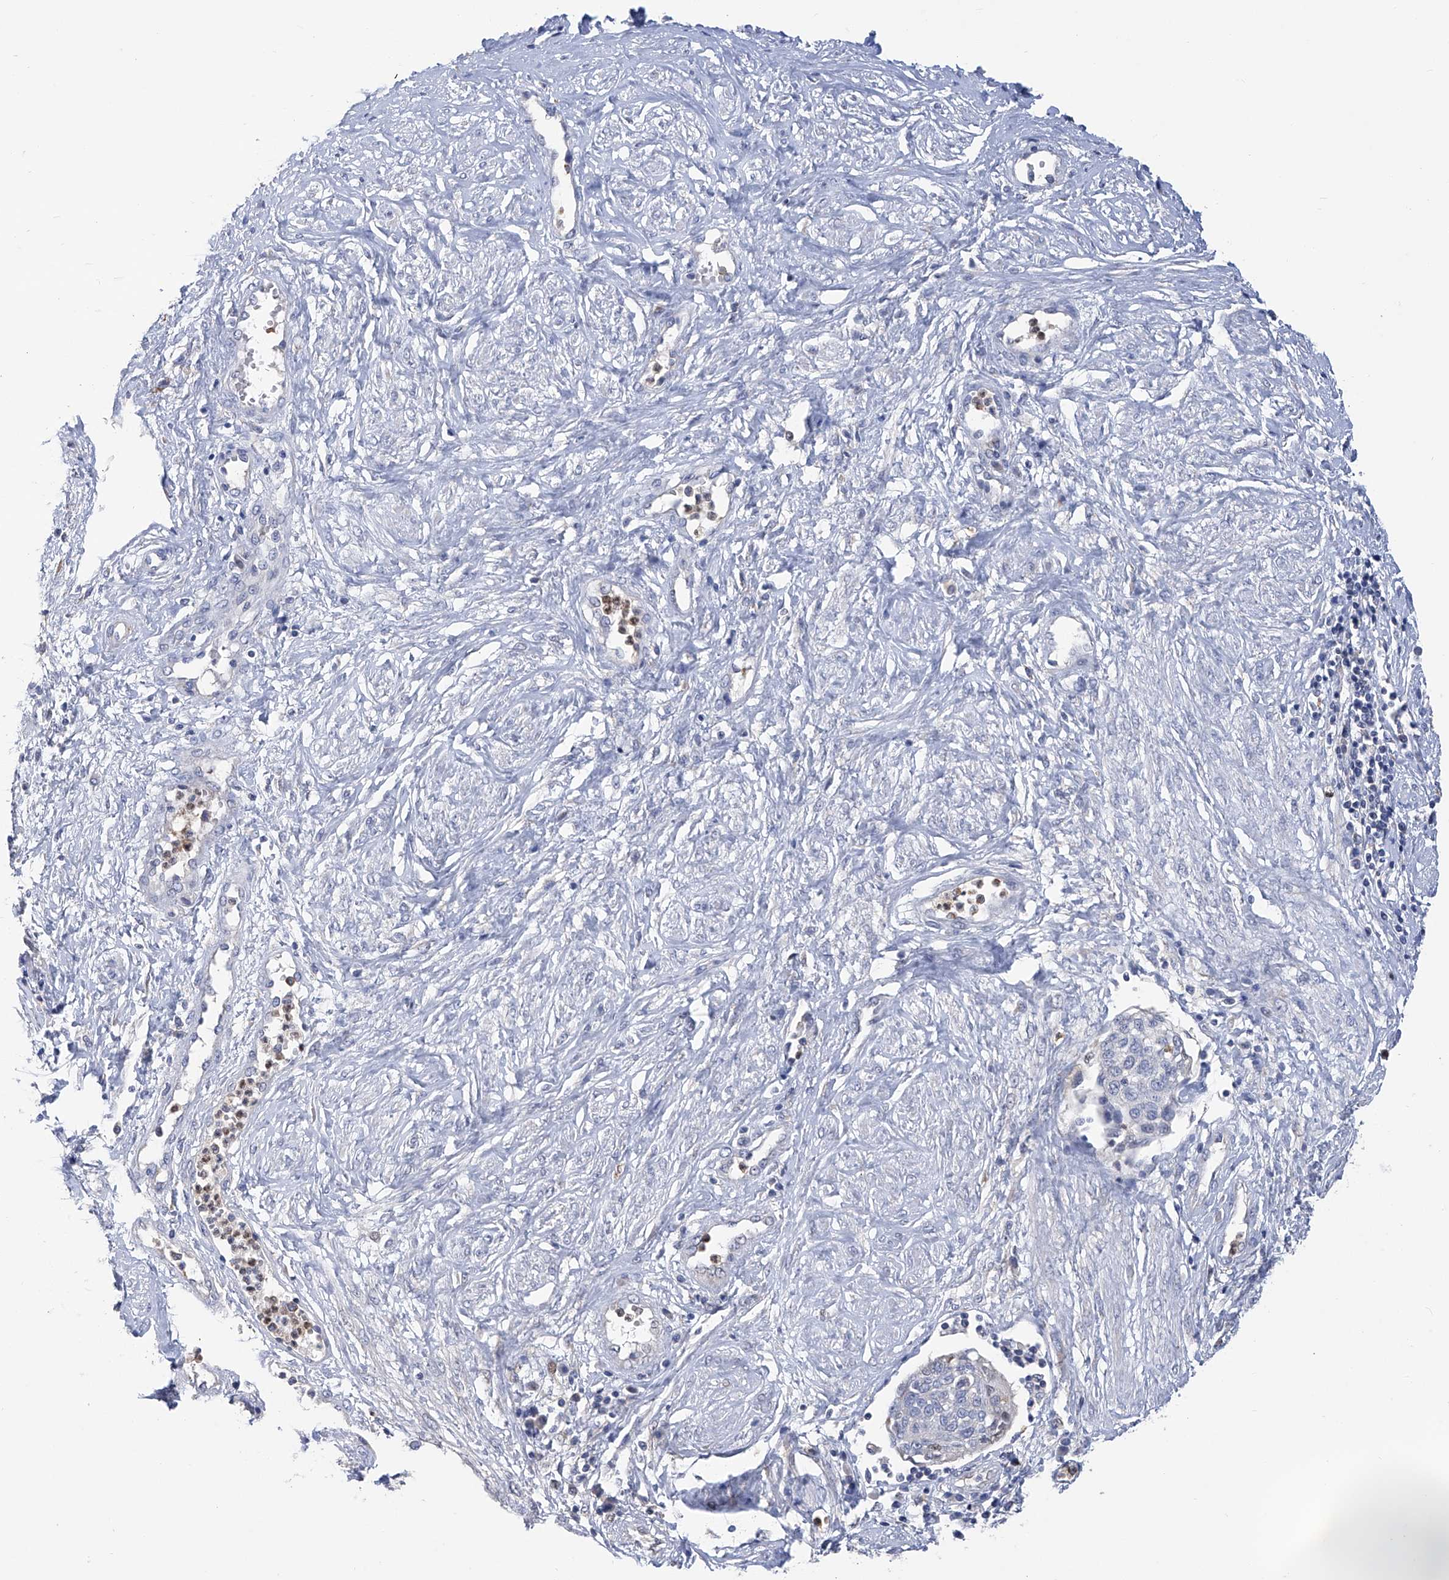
{"staining": {"intensity": "negative", "quantity": "none", "location": "none"}, "tissue": "cervical cancer", "cell_type": "Tumor cells", "image_type": "cancer", "snomed": [{"axis": "morphology", "description": "Squamous cell carcinoma, NOS"}, {"axis": "topography", "description": "Cervix"}], "caption": "Cervical squamous cell carcinoma was stained to show a protein in brown. There is no significant staining in tumor cells.", "gene": "PHF20", "patient": {"sex": "female", "age": 34}}